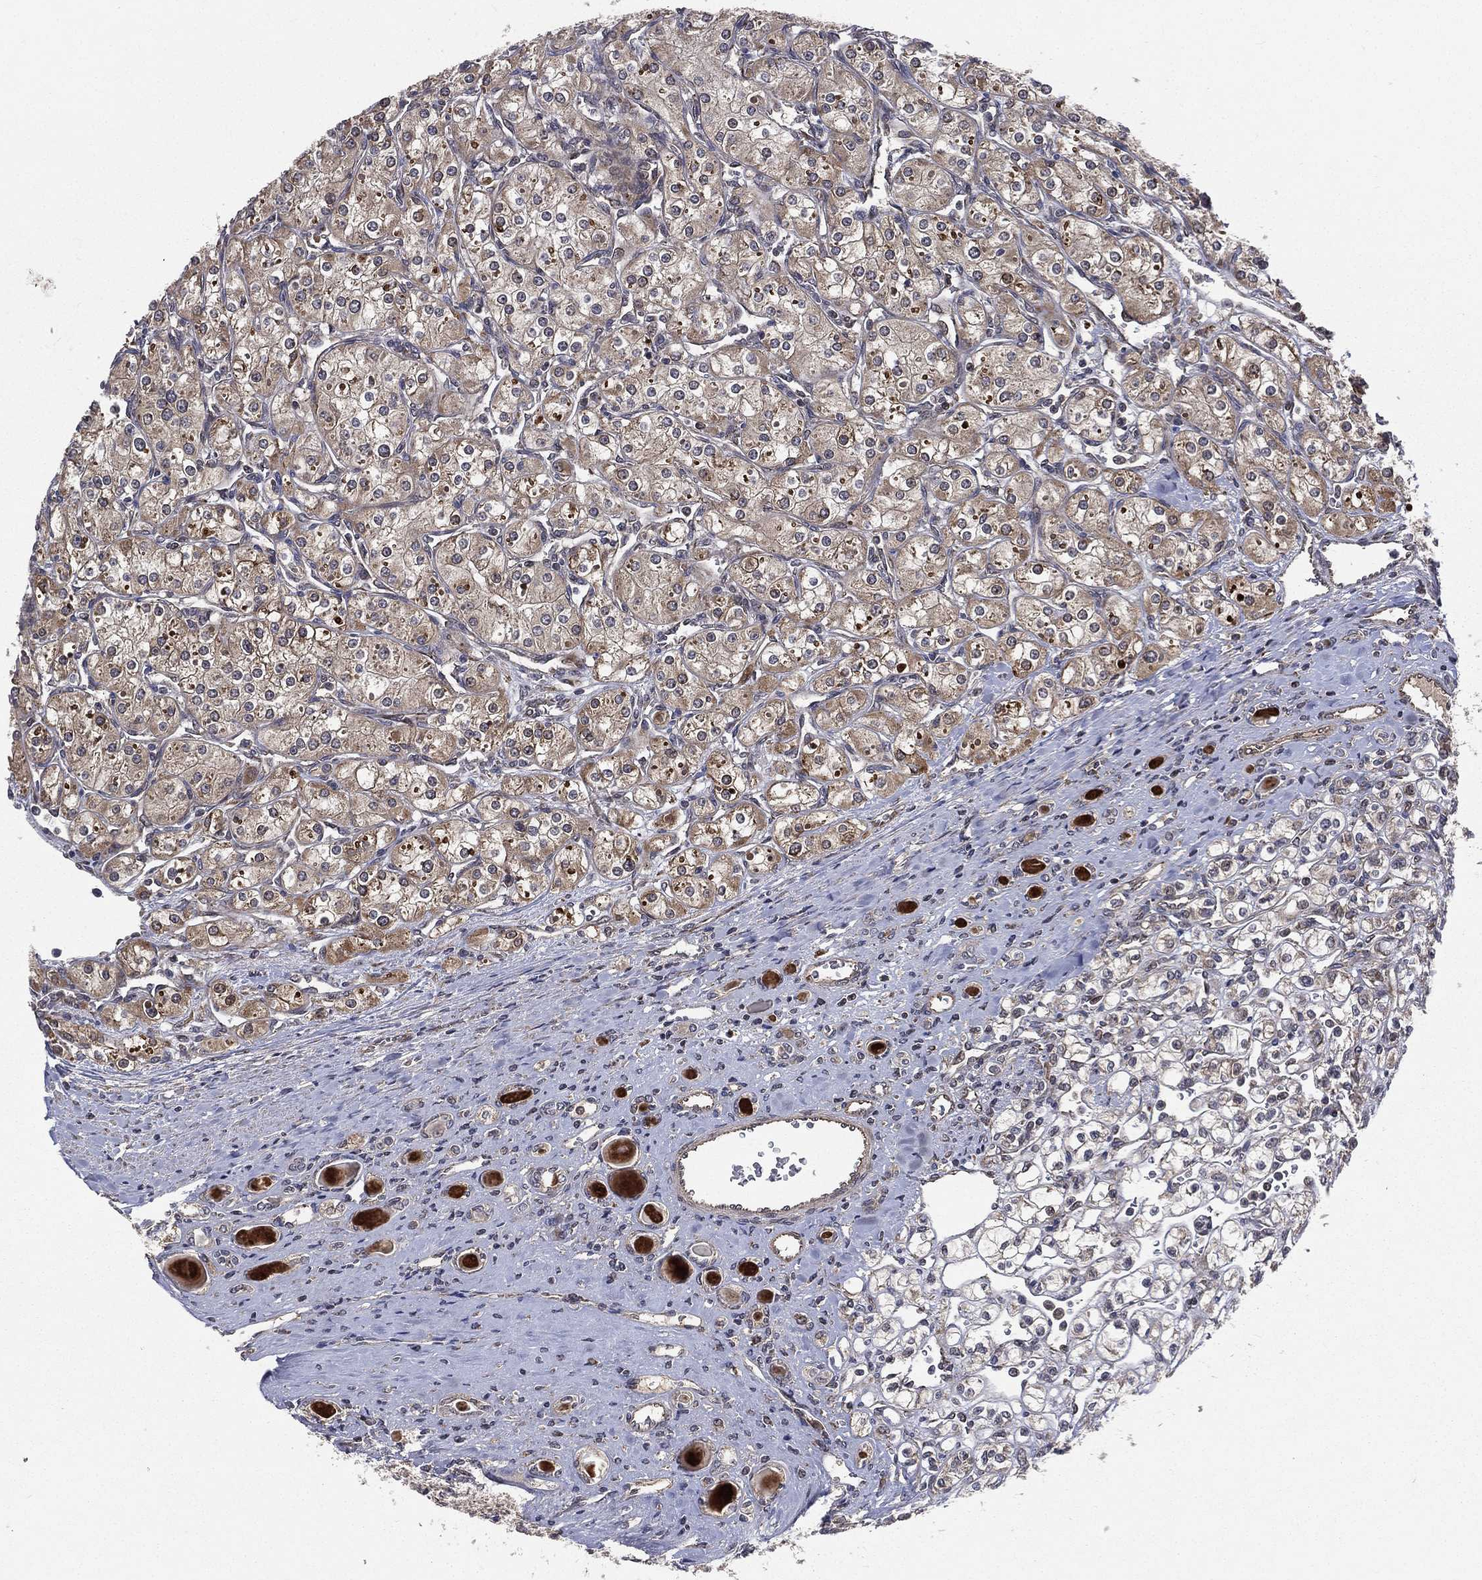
{"staining": {"intensity": "moderate", "quantity": "25%-75%", "location": "cytoplasmic/membranous"}, "tissue": "renal cancer", "cell_type": "Tumor cells", "image_type": "cancer", "snomed": [{"axis": "morphology", "description": "Adenocarcinoma, NOS"}, {"axis": "topography", "description": "Kidney"}], "caption": "IHC of human renal cancer displays medium levels of moderate cytoplasmic/membranous staining in about 25%-75% of tumor cells. Nuclei are stained in blue.", "gene": "RAB11FIP4", "patient": {"sex": "male", "age": 77}}